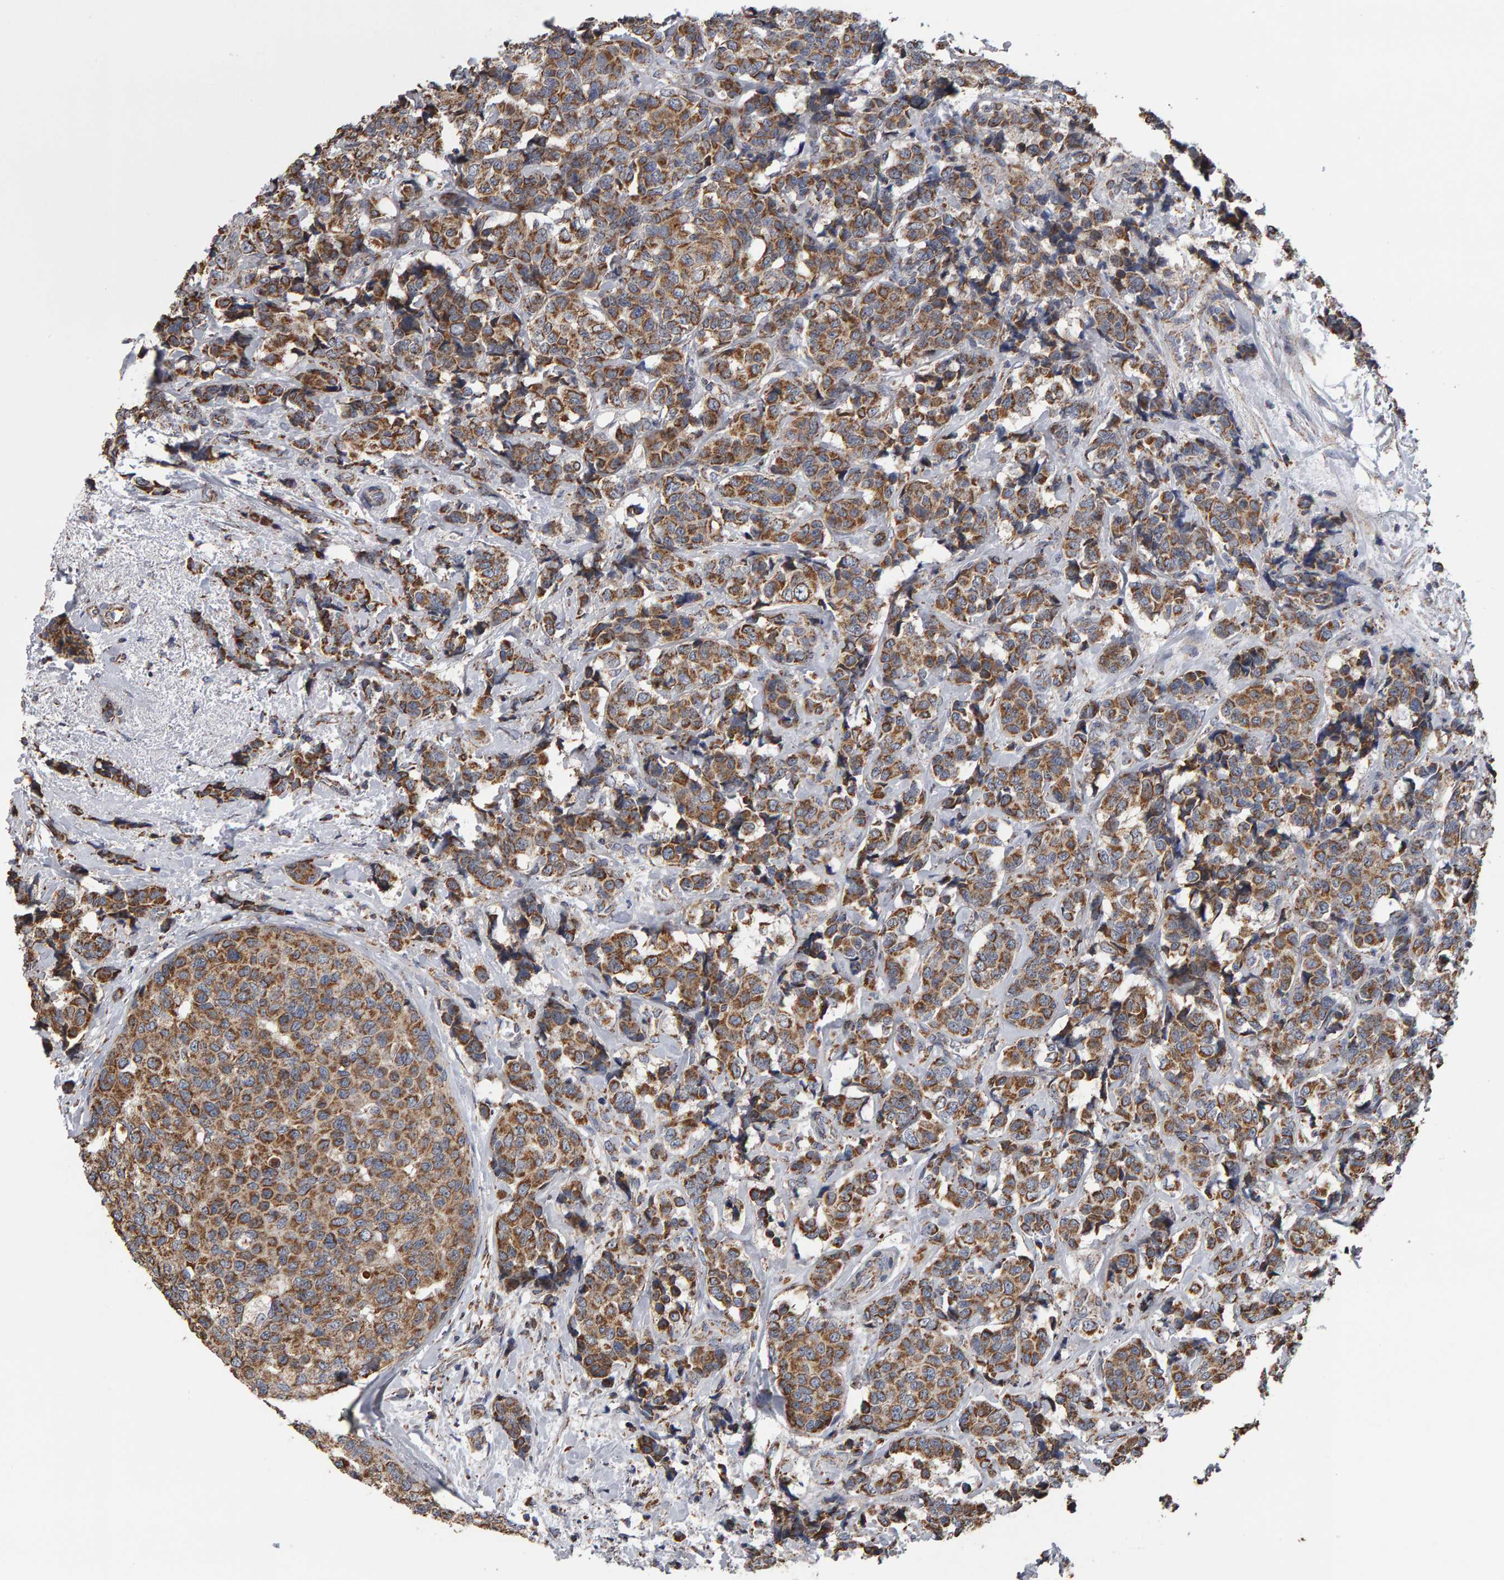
{"staining": {"intensity": "moderate", "quantity": ">75%", "location": "cytoplasmic/membranous"}, "tissue": "breast cancer", "cell_type": "Tumor cells", "image_type": "cancer", "snomed": [{"axis": "morphology", "description": "Normal tissue, NOS"}, {"axis": "morphology", "description": "Duct carcinoma"}, {"axis": "topography", "description": "Breast"}], "caption": "Immunohistochemistry micrograph of neoplastic tissue: intraductal carcinoma (breast) stained using immunohistochemistry exhibits medium levels of moderate protein expression localized specifically in the cytoplasmic/membranous of tumor cells, appearing as a cytoplasmic/membranous brown color.", "gene": "TOM1L1", "patient": {"sex": "female", "age": 43}}